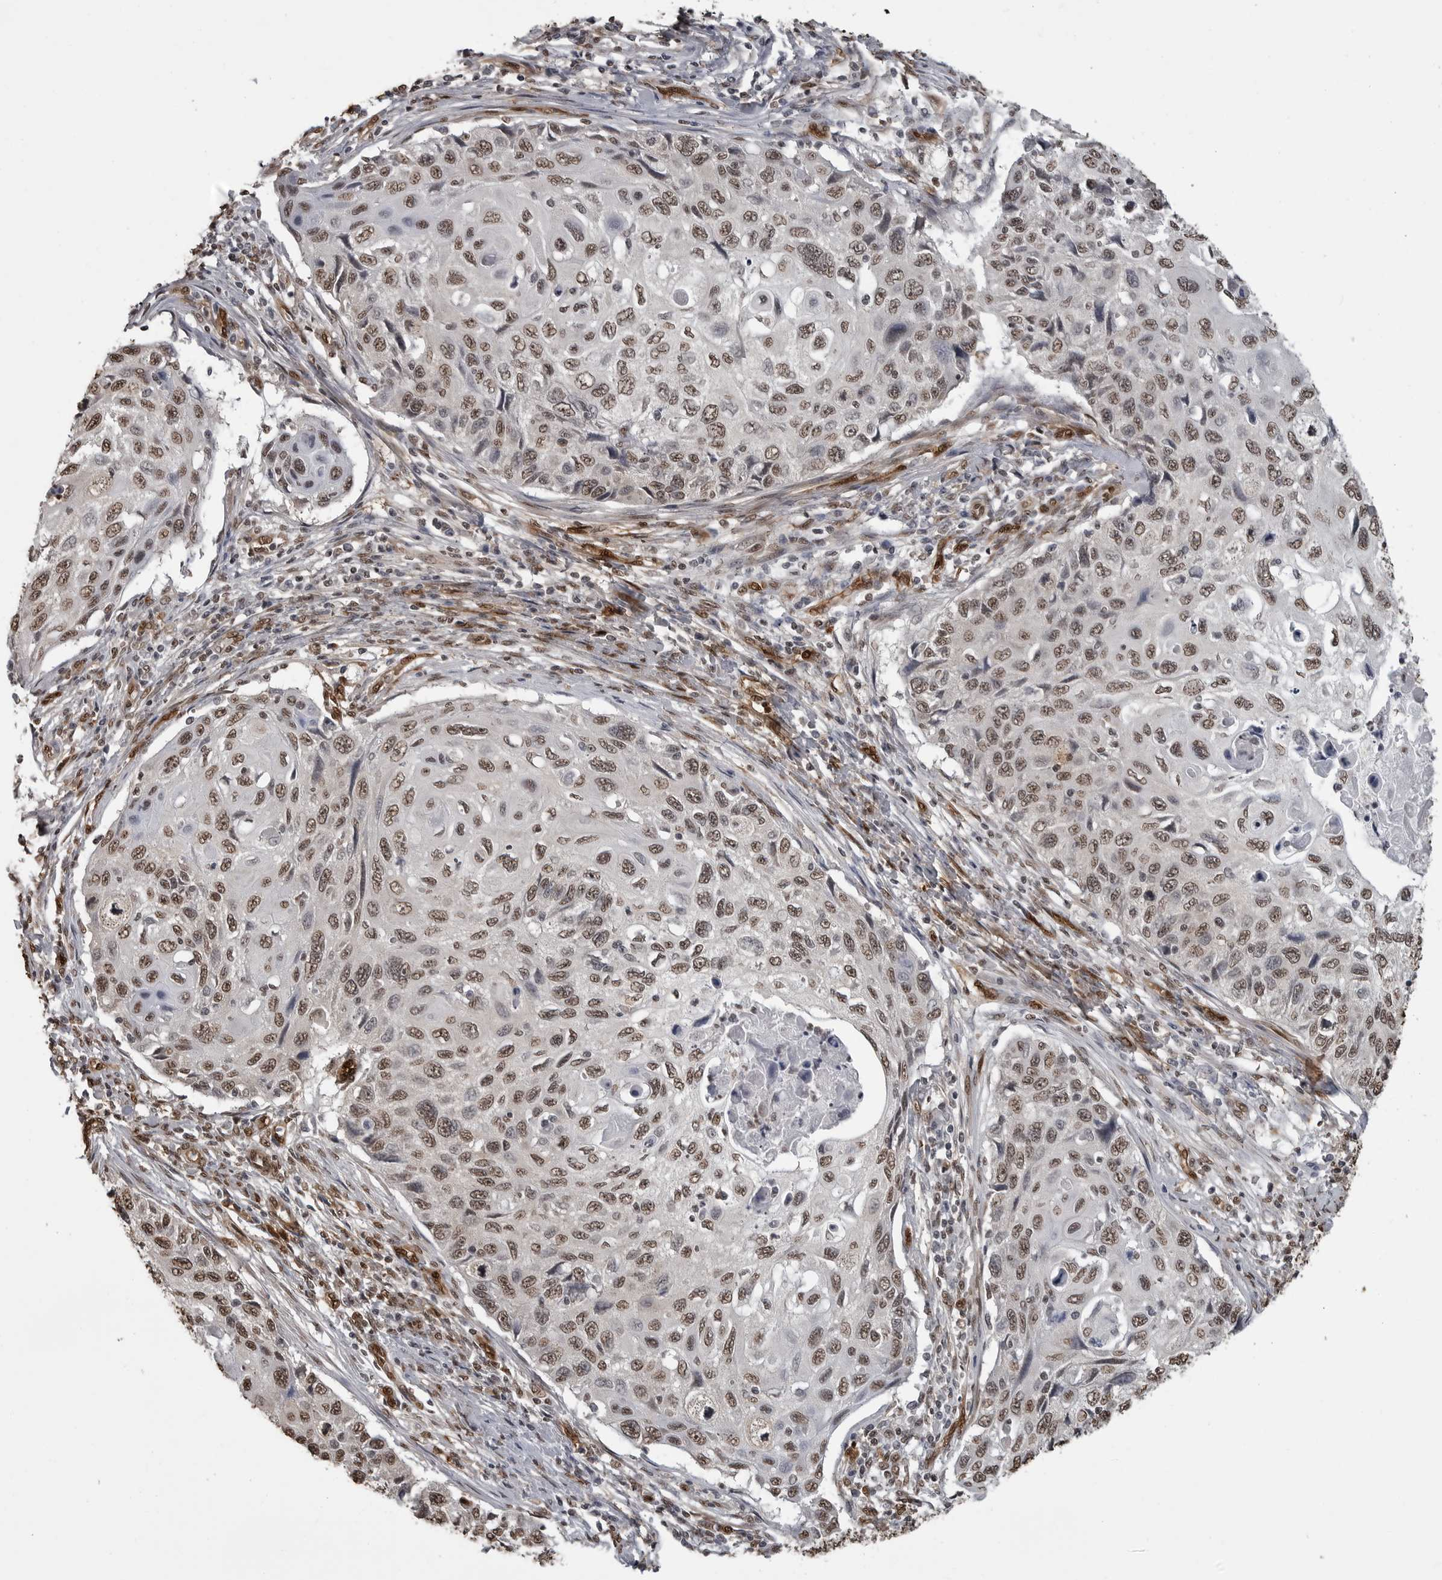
{"staining": {"intensity": "weak", "quantity": ">75%", "location": "nuclear"}, "tissue": "cervical cancer", "cell_type": "Tumor cells", "image_type": "cancer", "snomed": [{"axis": "morphology", "description": "Squamous cell carcinoma, NOS"}, {"axis": "topography", "description": "Cervix"}], "caption": "Cervical squamous cell carcinoma was stained to show a protein in brown. There is low levels of weak nuclear expression in approximately >75% of tumor cells. The staining is performed using DAB brown chromogen to label protein expression. The nuclei are counter-stained blue using hematoxylin.", "gene": "SMAD2", "patient": {"sex": "female", "age": 70}}